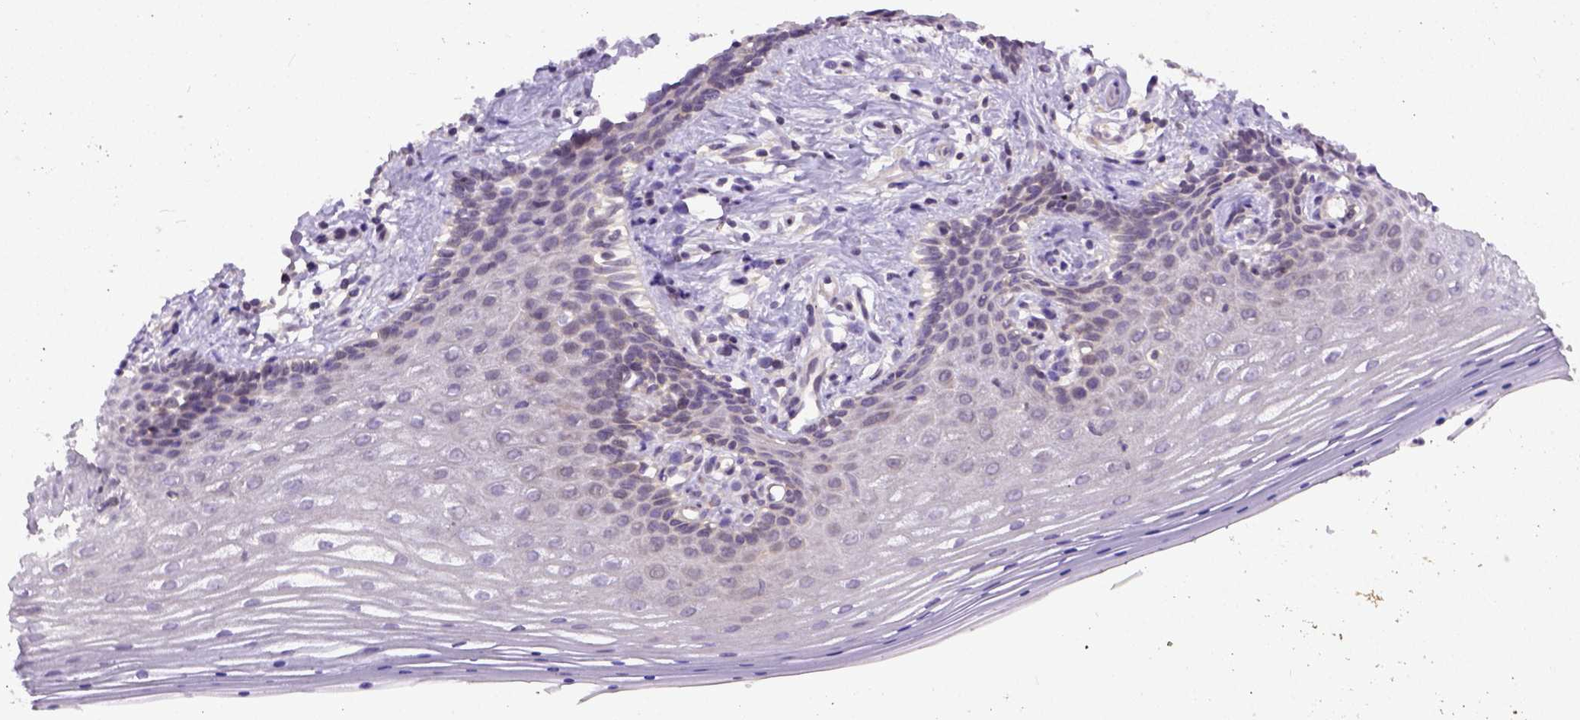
{"staining": {"intensity": "weak", "quantity": "<25%", "location": "cytoplasmic/membranous"}, "tissue": "vagina", "cell_type": "Squamous epithelial cells", "image_type": "normal", "snomed": [{"axis": "morphology", "description": "Normal tissue, NOS"}, {"axis": "topography", "description": "Vagina"}], "caption": "Photomicrograph shows no significant protein expression in squamous epithelial cells of benign vagina.", "gene": "CPNE1", "patient": {"sex": "female", "age": 42}}